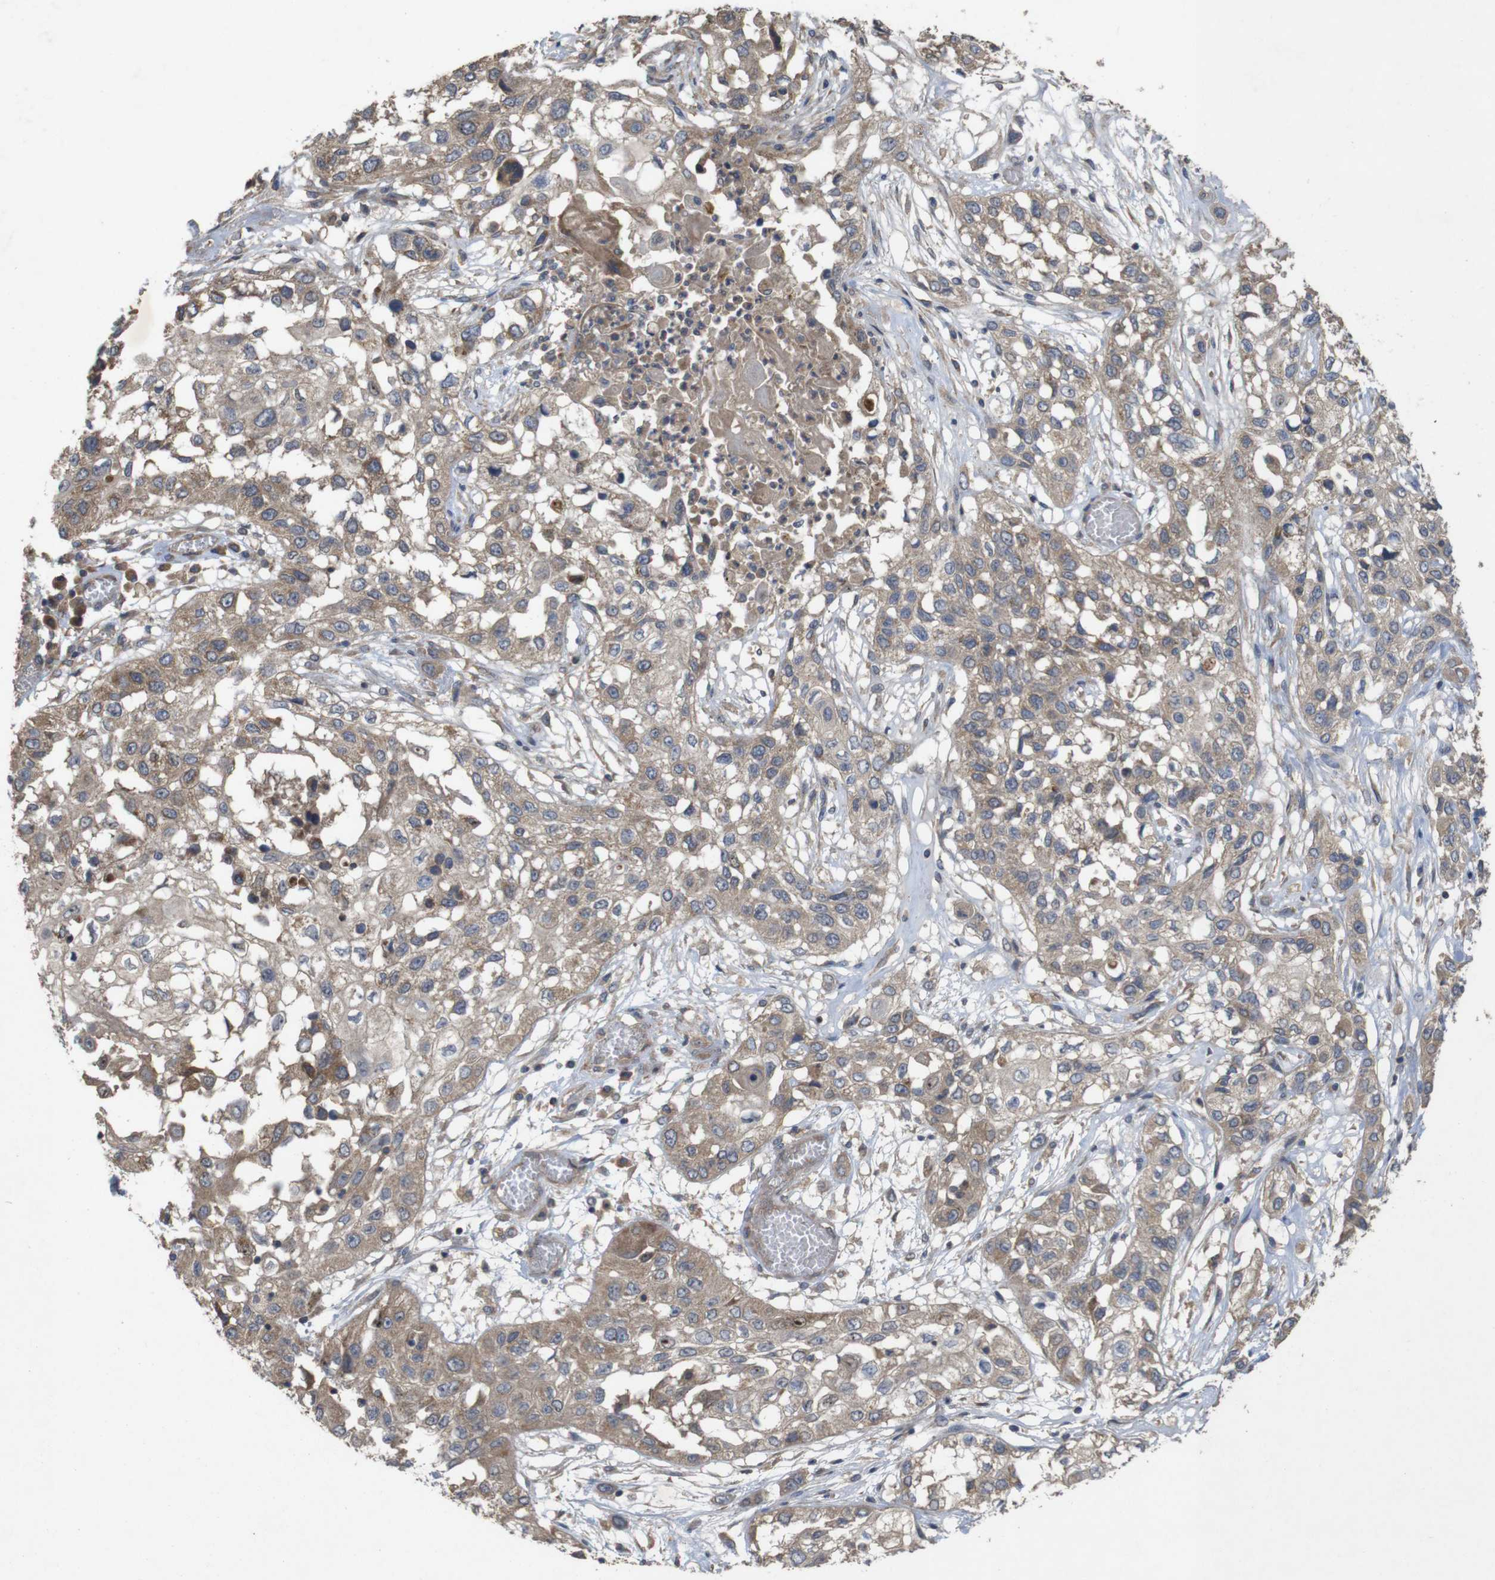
{"staining": {"intensity": "moderate", "quantity": ">75%", "location": "cytoplasmic/membranous"}, "tissue": "lung cancer", "cell_type": "Tumor cells", "image_type": "cancer", "snomed": [{"axis": "morphology", "description": "Squamous cell carcinoma, NOS"}, {"axis": "topography", "description": "Lung"}], "caption": "Brown immunohistochemical staining in squamous cell carcinoma (lung) demonstrates moderate cytoplasmic/membranous positivity in about >75% of tumor cells.", "gene": "KCNS3", "patient": {"sex": "male", "age": 71}}